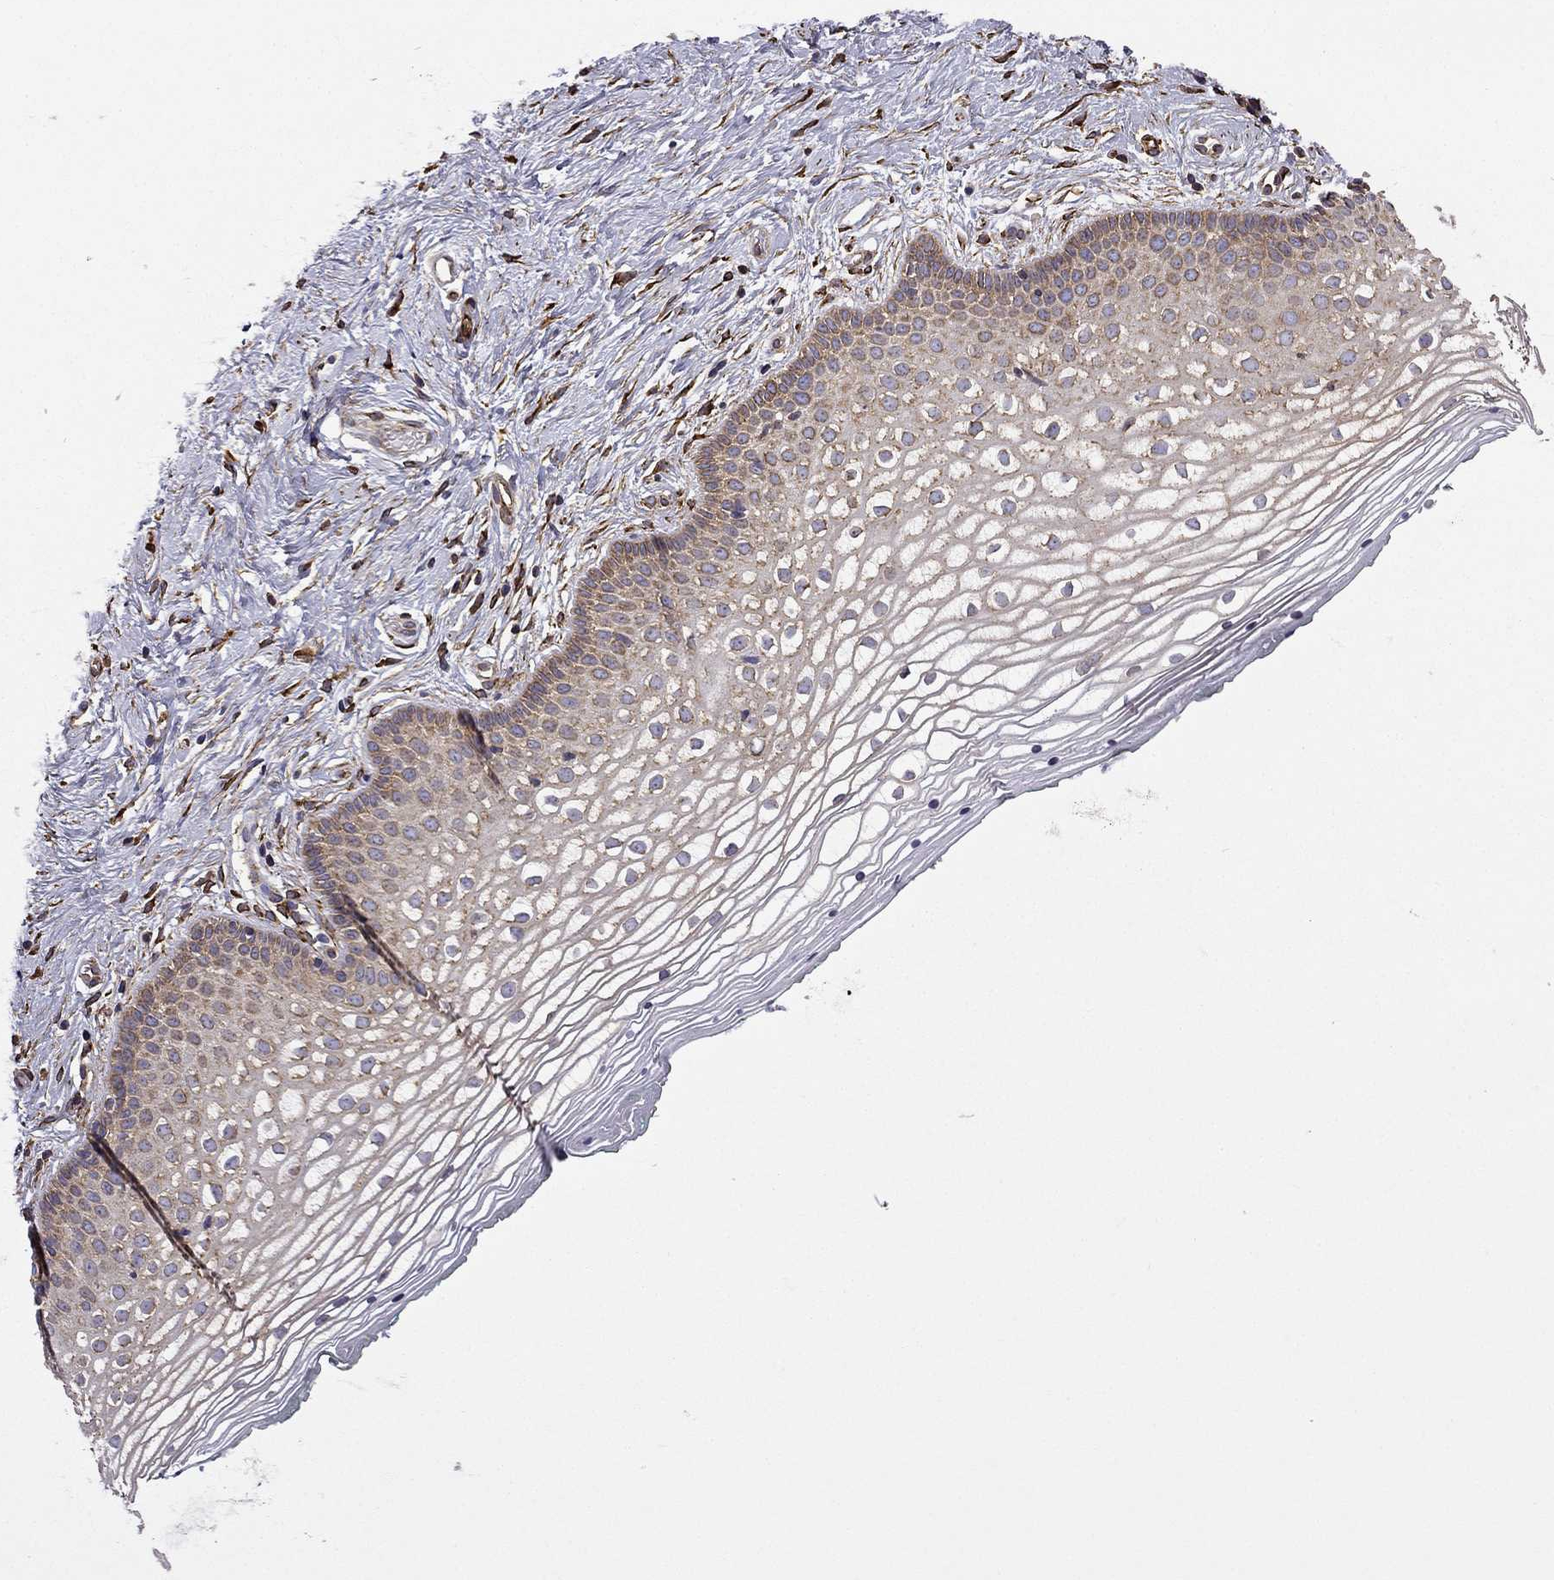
{"staining": {"intensity": "moderate", "quantity": "25%-75%", "location": "cytoplasmic/membranous"}, "tissue": "vagina", "cell_type": "Squamous epithelial cells", "image_type": "normal", "snomed": [{"axis": "morphology", "description": "Normal tissue, NOS"}, {"axis": "topography", "description": "Vagina"}], "caption": "A histopathology image of human vagina stained for a protein demonstrates moderate cytoplasmic/membranous brown staining in squamous epithelial cells.", "gene": "MAP4", "patient": {"sex": "female", "age": 36}}